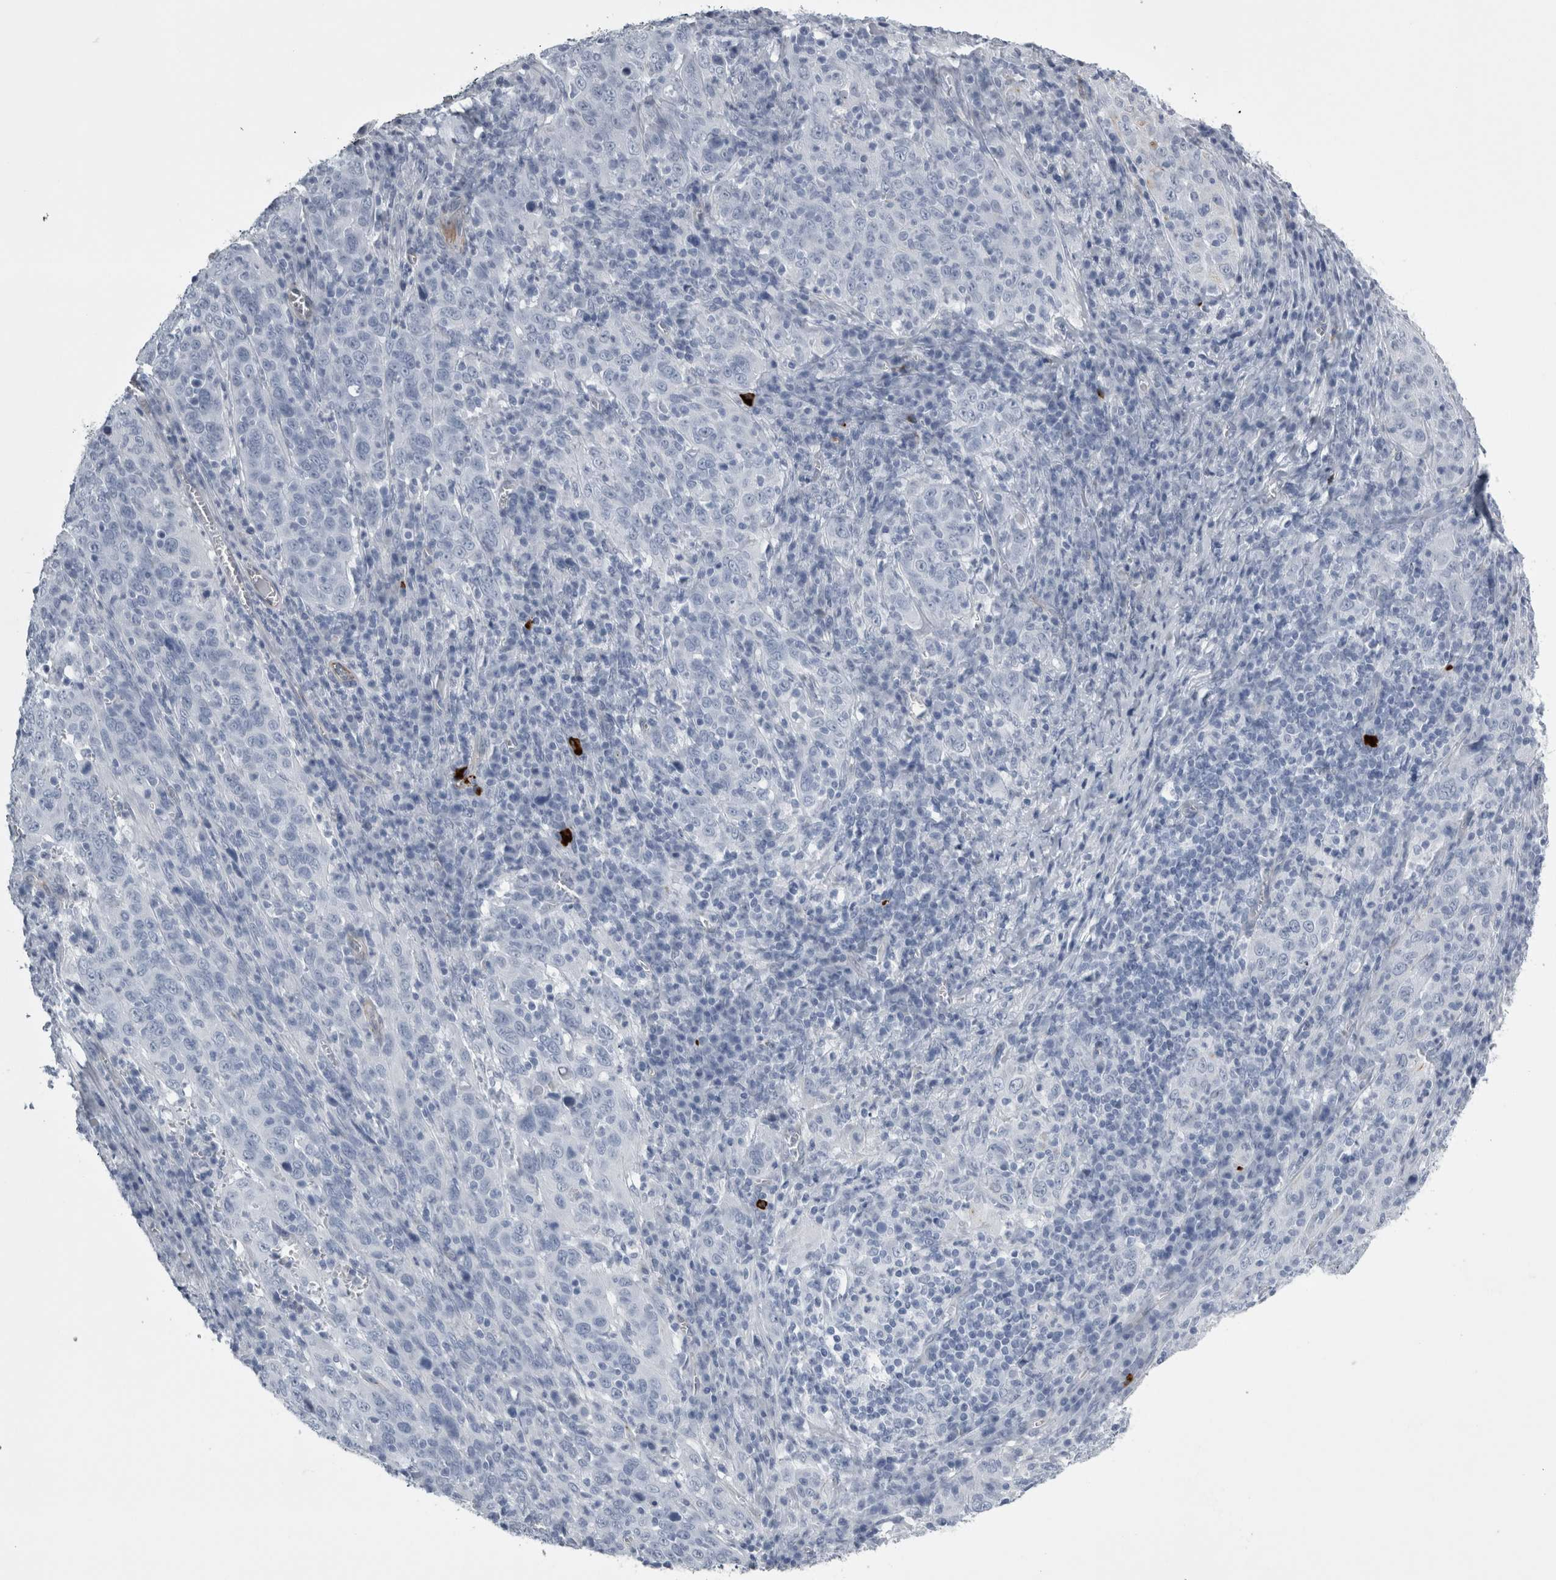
{"staining": {"intensity": "negative", "quantity": "none", "location": "none"}, "tissue": "cervical cancer", "cell_type": "Tumor cells", "image_type": "cancer", "snomed": [{"axis": "morphology", "description": "Squamous cell carcinoma, NOS"}, {"axis": "topography", "description": "Cervix"}], "caption": "Tumor cells are negative for brown protein staining in cervical squamous cell carcinoma. (Immunohistochemistry, brightfield microscopy, high magnification).", "gene": "VWDE", "patient": {"sex": "female", "age": 46}}